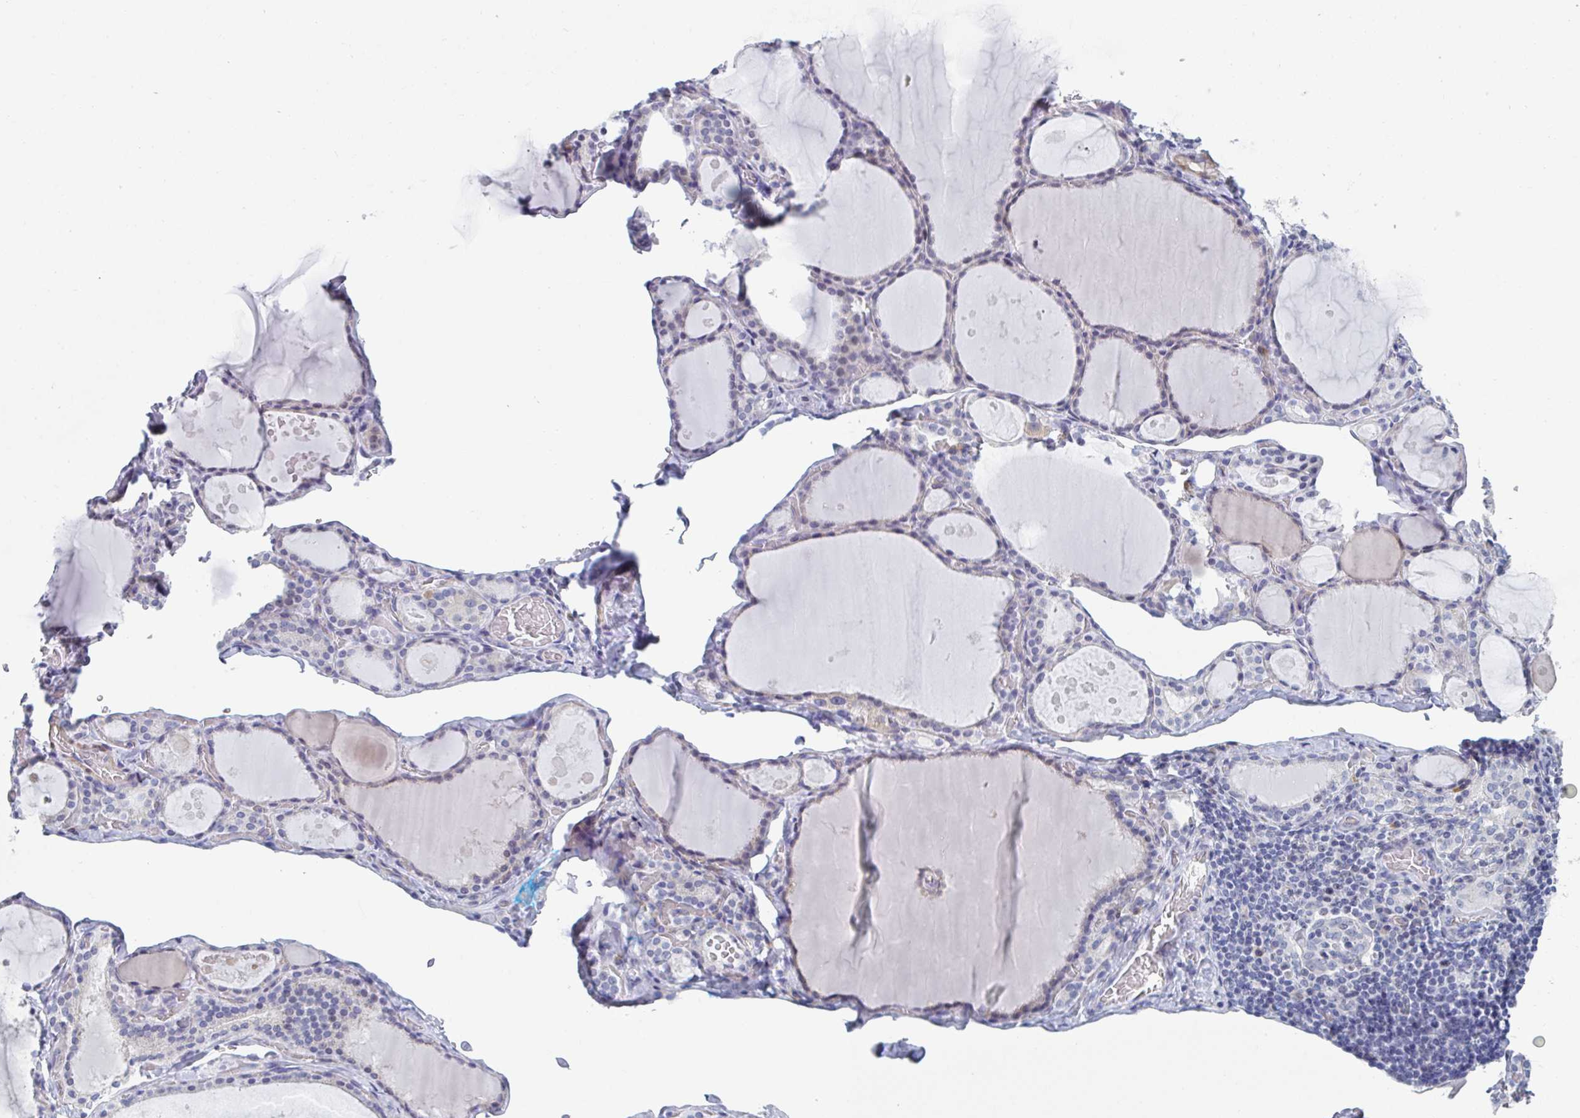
{"staining": {"intensity": "weak", "quantity": "<25%", "location": "nuclear"}, "tissue": "thyroid gland", "cell_type": "Glandular cells", "image_type": "normal", "snomed": [{"axis": "morphology", "description": "Normal tissue, NOS"}, {"axis": "topography", "description": "Thyroid gland"}], "caption": "Immunohistochemistry (IHC) photomicrograph of normal thyroid gland stained for a protein (brown), which shows no positivity in glandular cells.", "gene": "CENPT", "patient": {"sex": "male", "age": 56}}